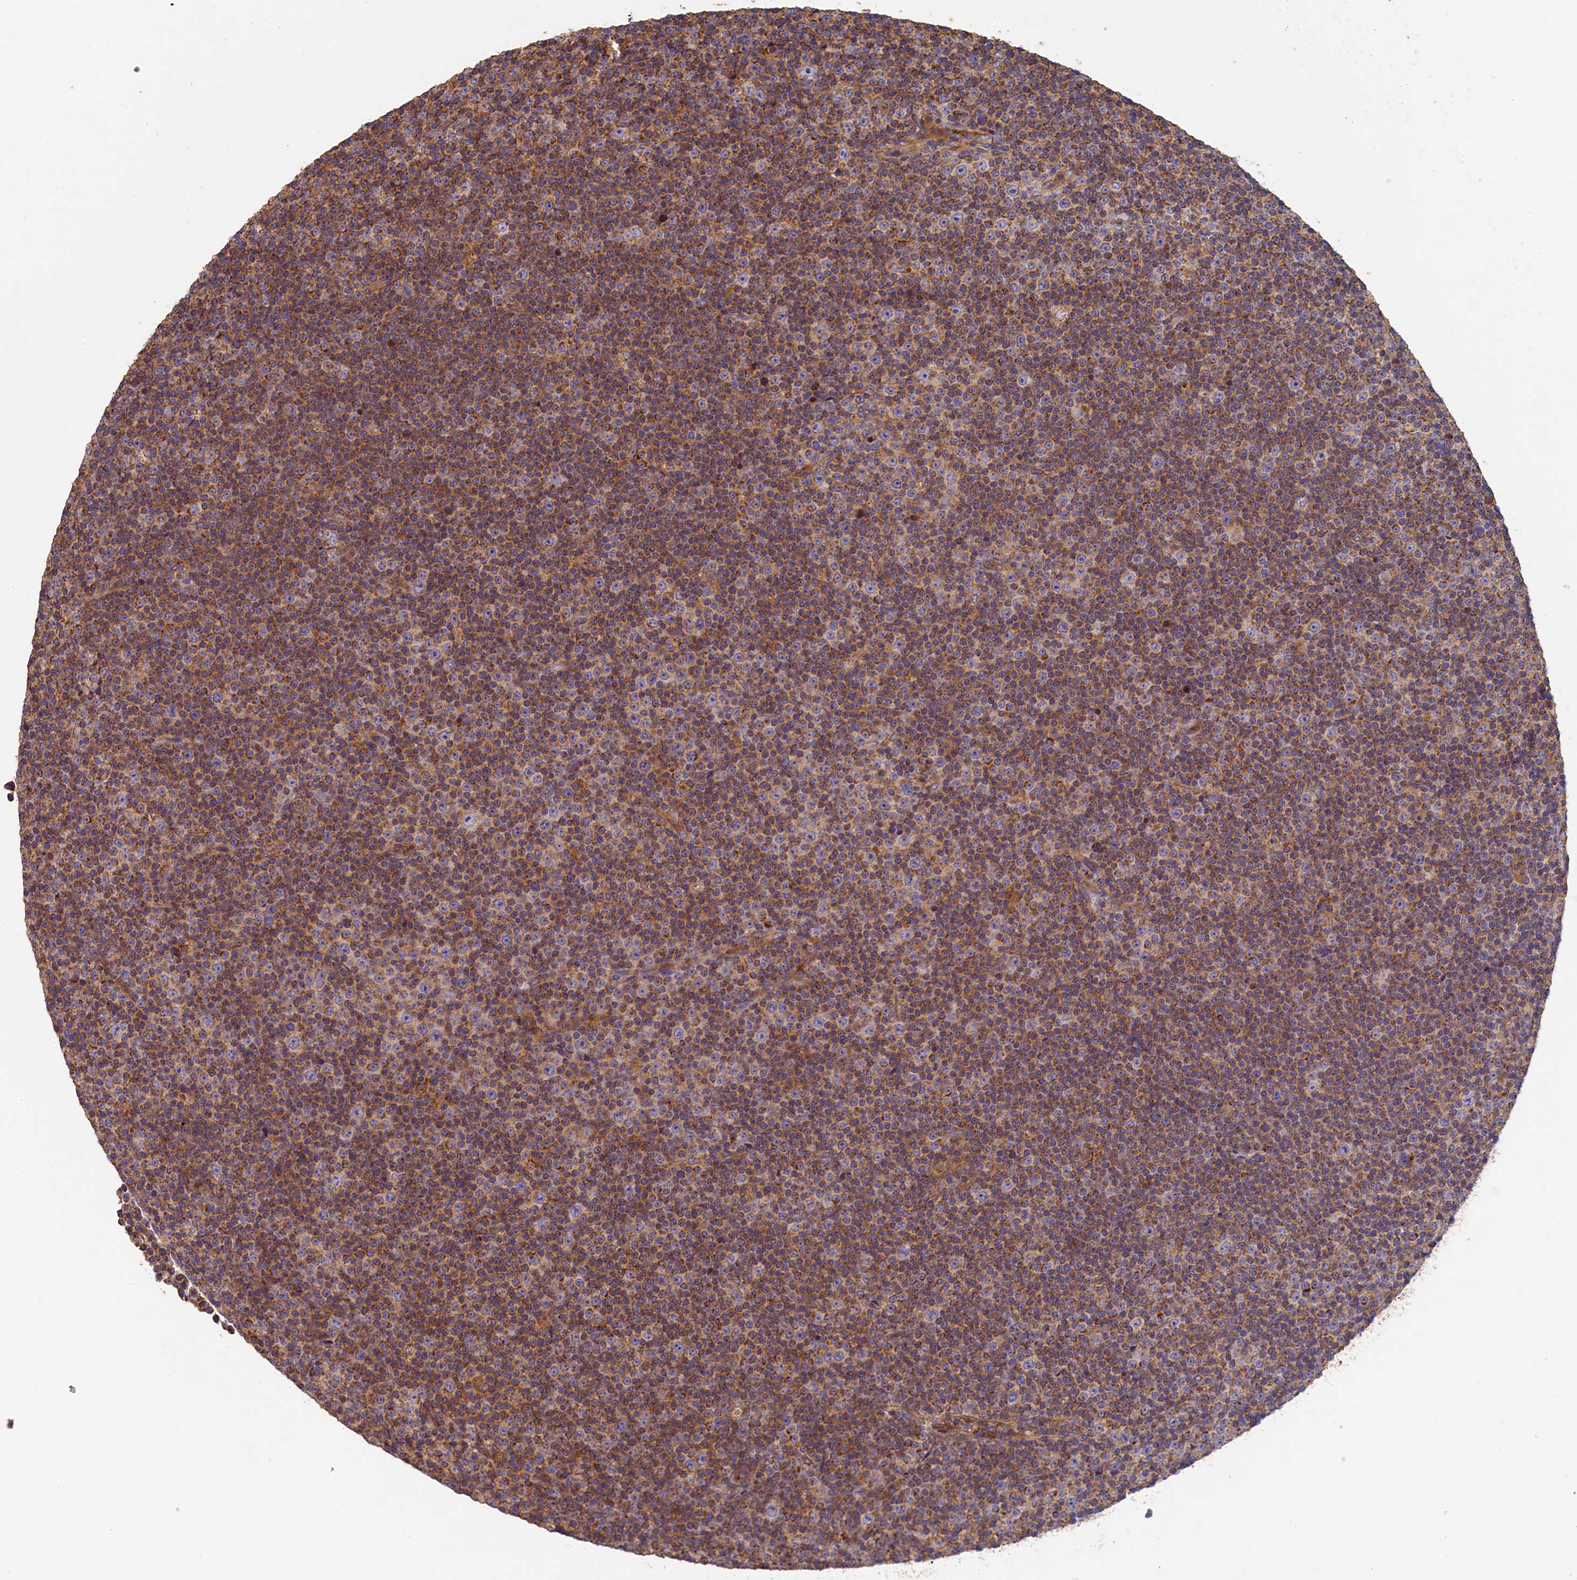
{"staining": {"intensity": "moderate", "quantity": ">75%", "location": "cytoplasmic/membranous"}, "tissue": "lymphoma", "cell_type": "Tumor cells", "image_type": "cancer", "snomed": [{"axis": "morphology", "description": "Malignant lymphoma, non-Hodgkin's type, Low grade"}, {"axis": "topography", "description": "Lymph node"}], "caption": "This is a histology image of IHC staining of lymphoma, which shows moderate expression in the cytoplasmic/membranous of tumor cells.", "gene": "SEC31B", "patient": {"sex": "female", "age": 67}}